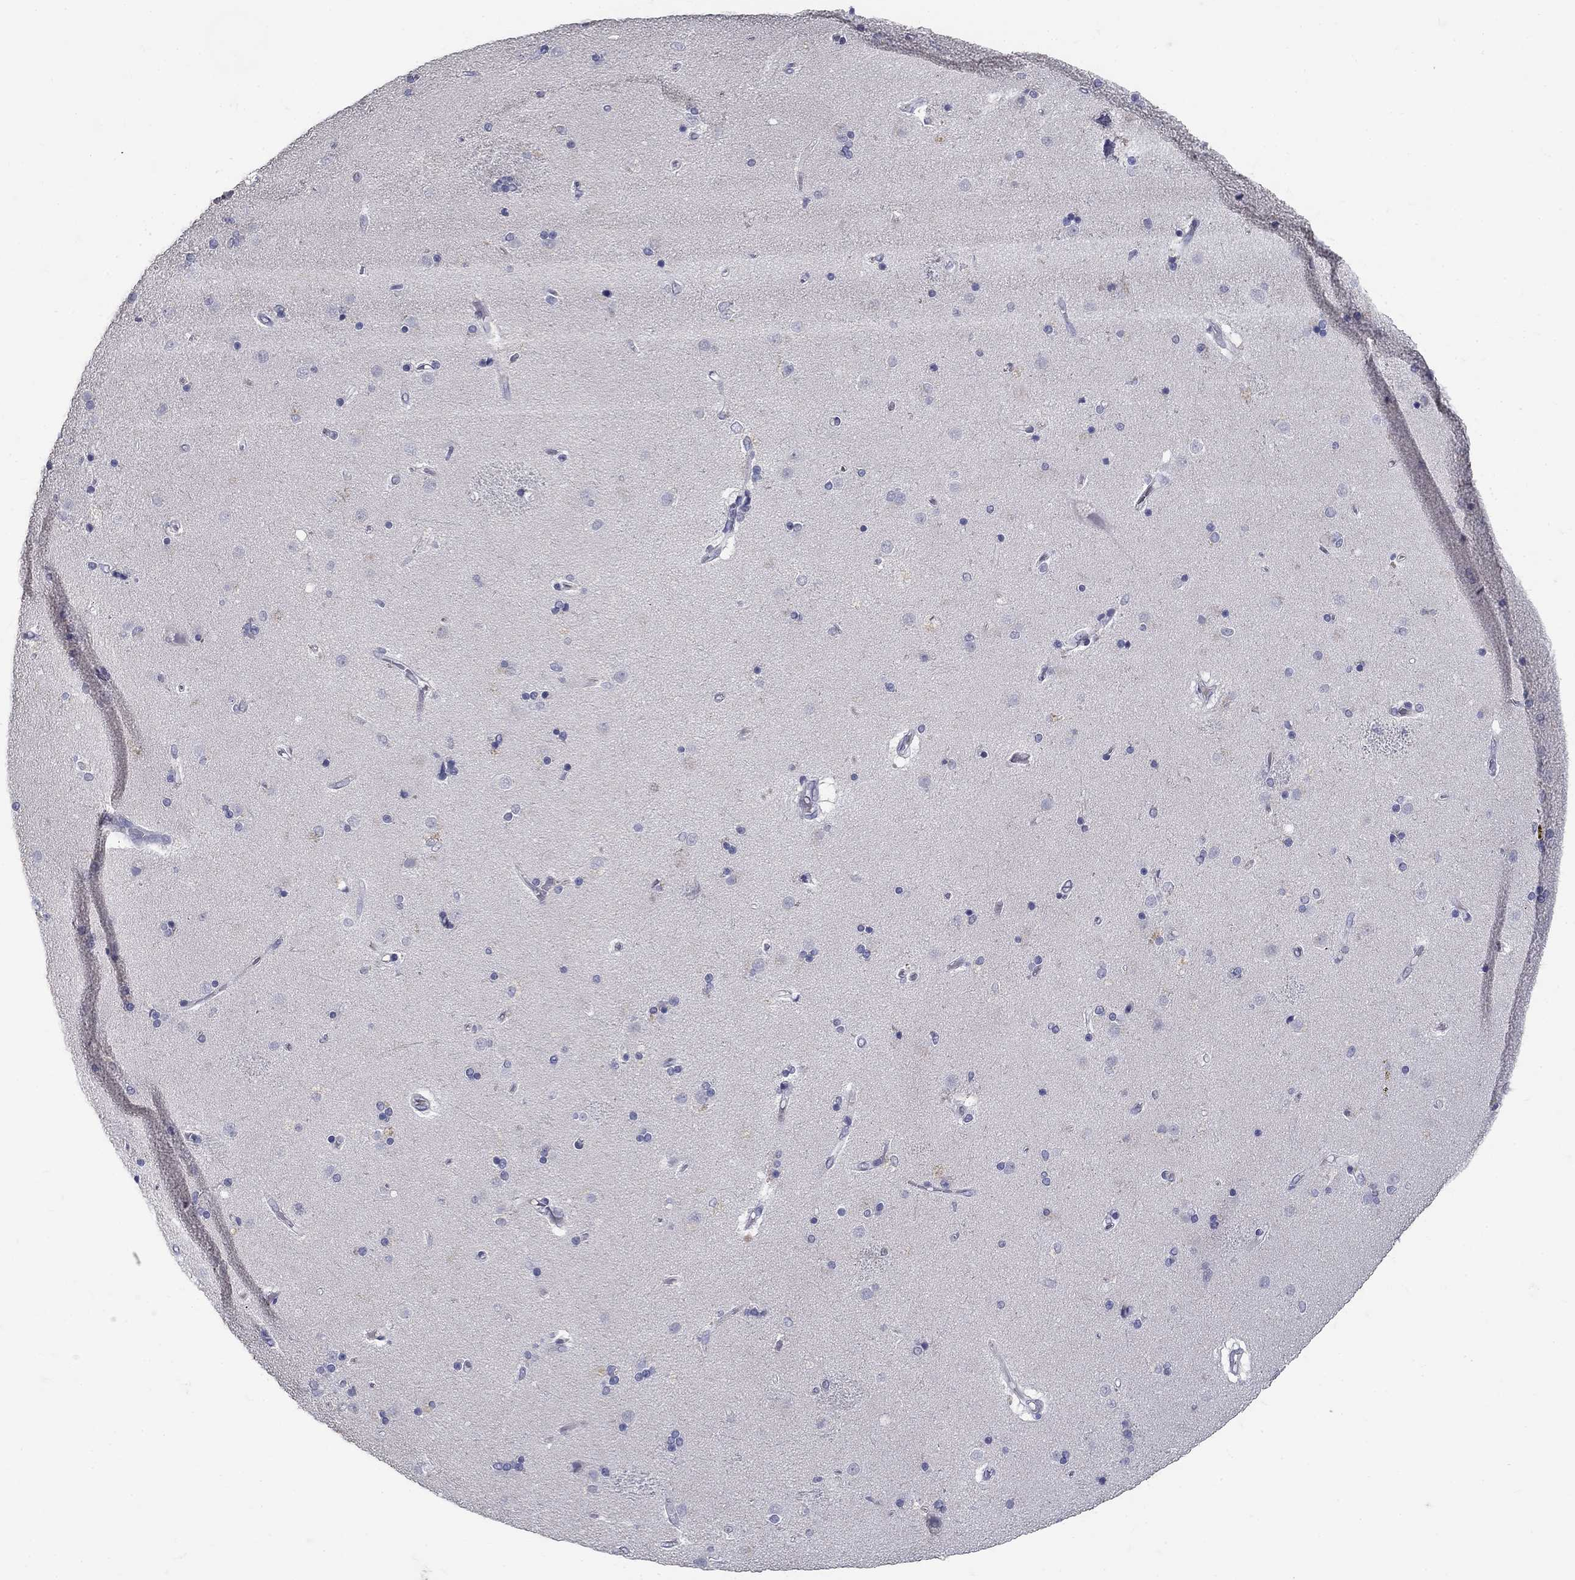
{"staining": {"intensity": "negative", "quantity": "none", "location": "none"}, "tissue": "caudate", "cell_type": "Glial cells", "image_type": "normal", "snomed": [{"axis": "morphology", "description": "Normal tissue, NOS"}, {"axis": "topography", "description": "Lateral ventricle wall"}], "caption": "Protein analysis of unremarkable caudate shows no significant expression in glial cells.", "gene": "POMC", "patient": {"sex": "female", "age": 71}}